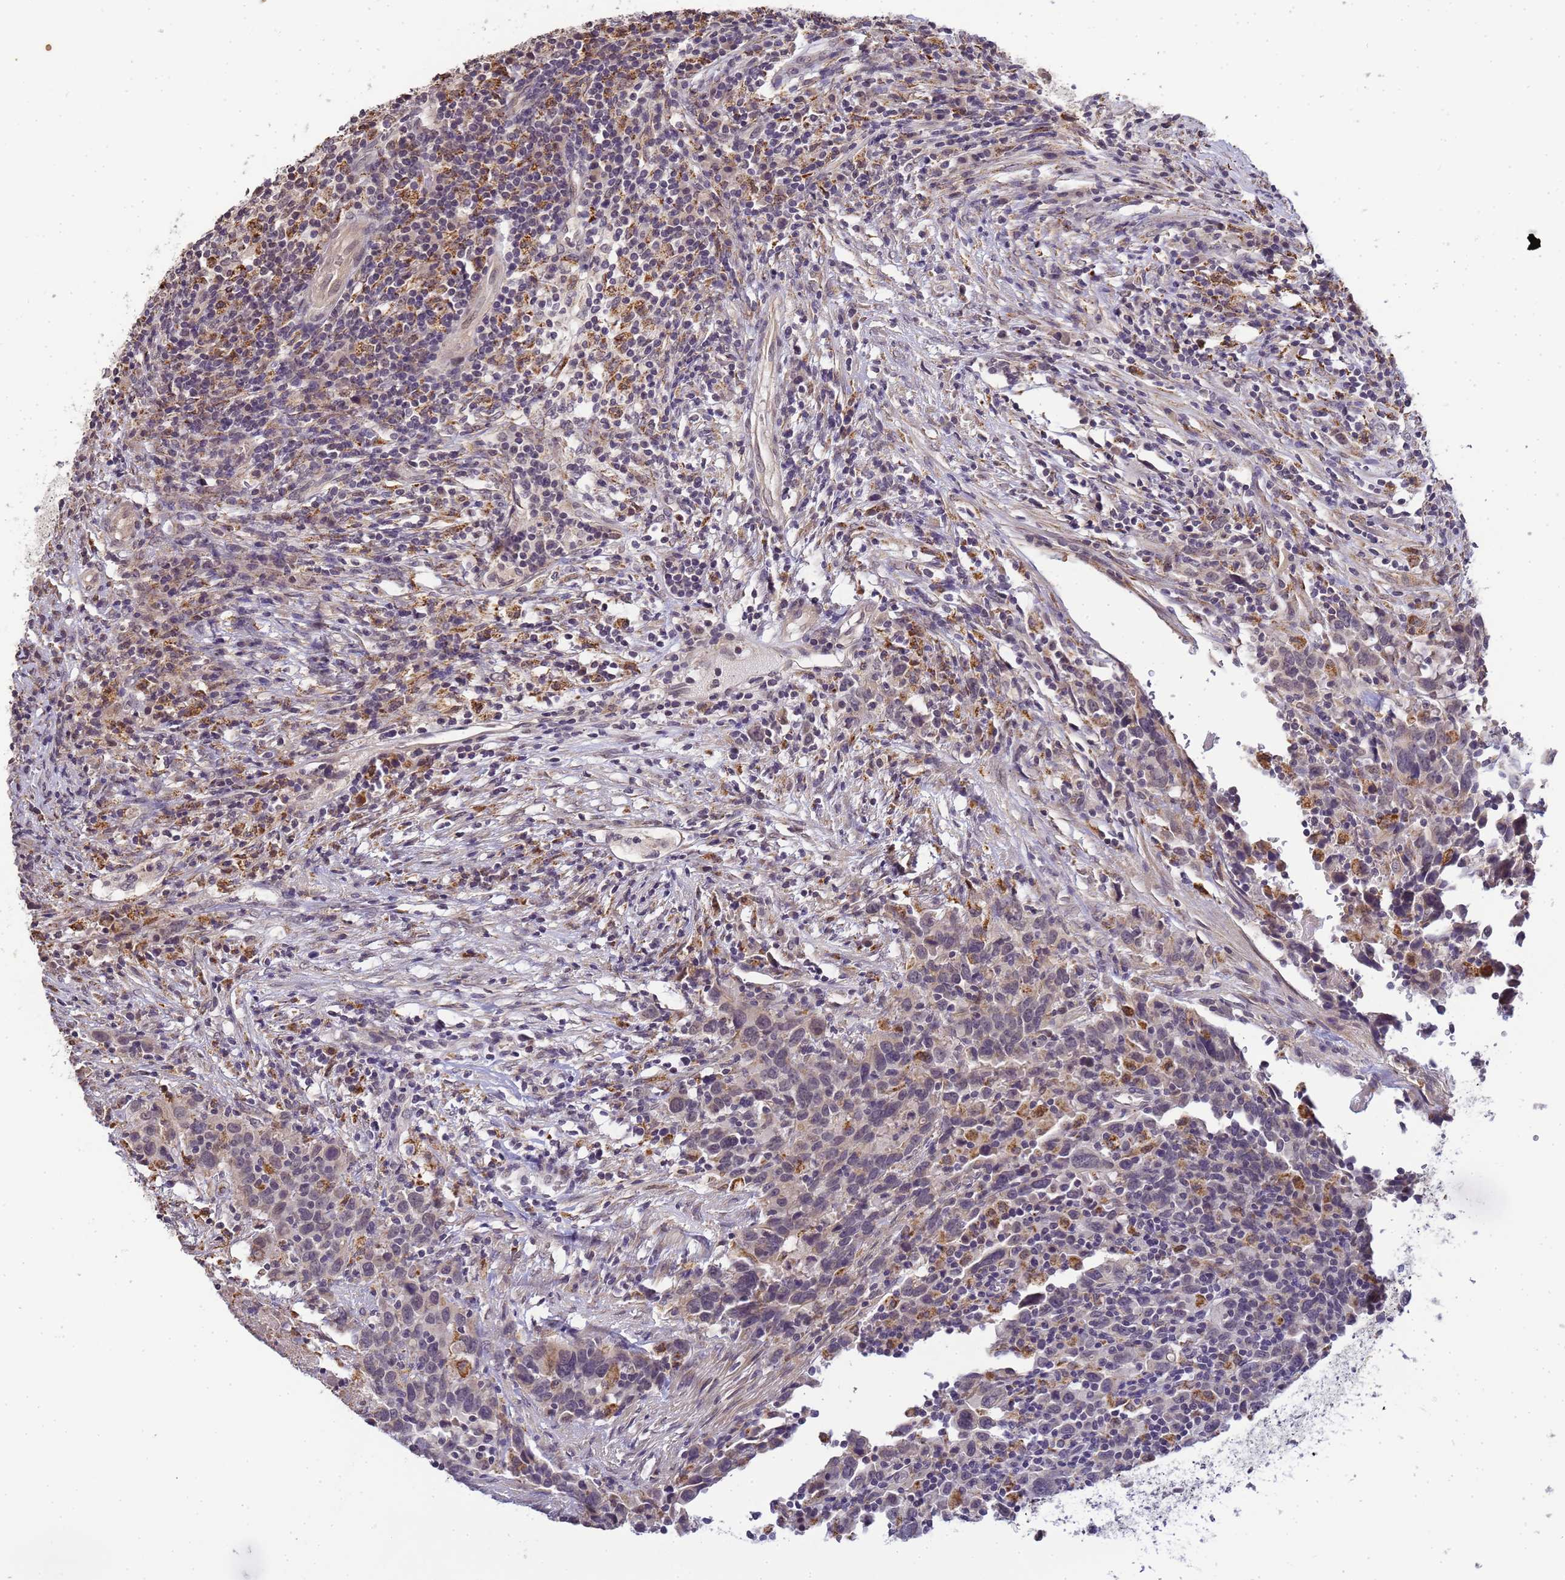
{"staining": {"intensity": "negative", "quantity": "none", "location": "none"}, "tissue": "urothelial cancer", "cell_type": "Tumor cells", "image_type": "cancer", "snomed": [{"axis": "morphology", "description": "Urothelial carcinoma, High grade"}, {"axis": "topography", "description": "Urinary bladder"}], "caption": "Tumor cells are negative for brown protein staining in urothelial carcinoma (high-grade).", "gene": "MYL7", "patient": {"sex": "male", "age": 61}}